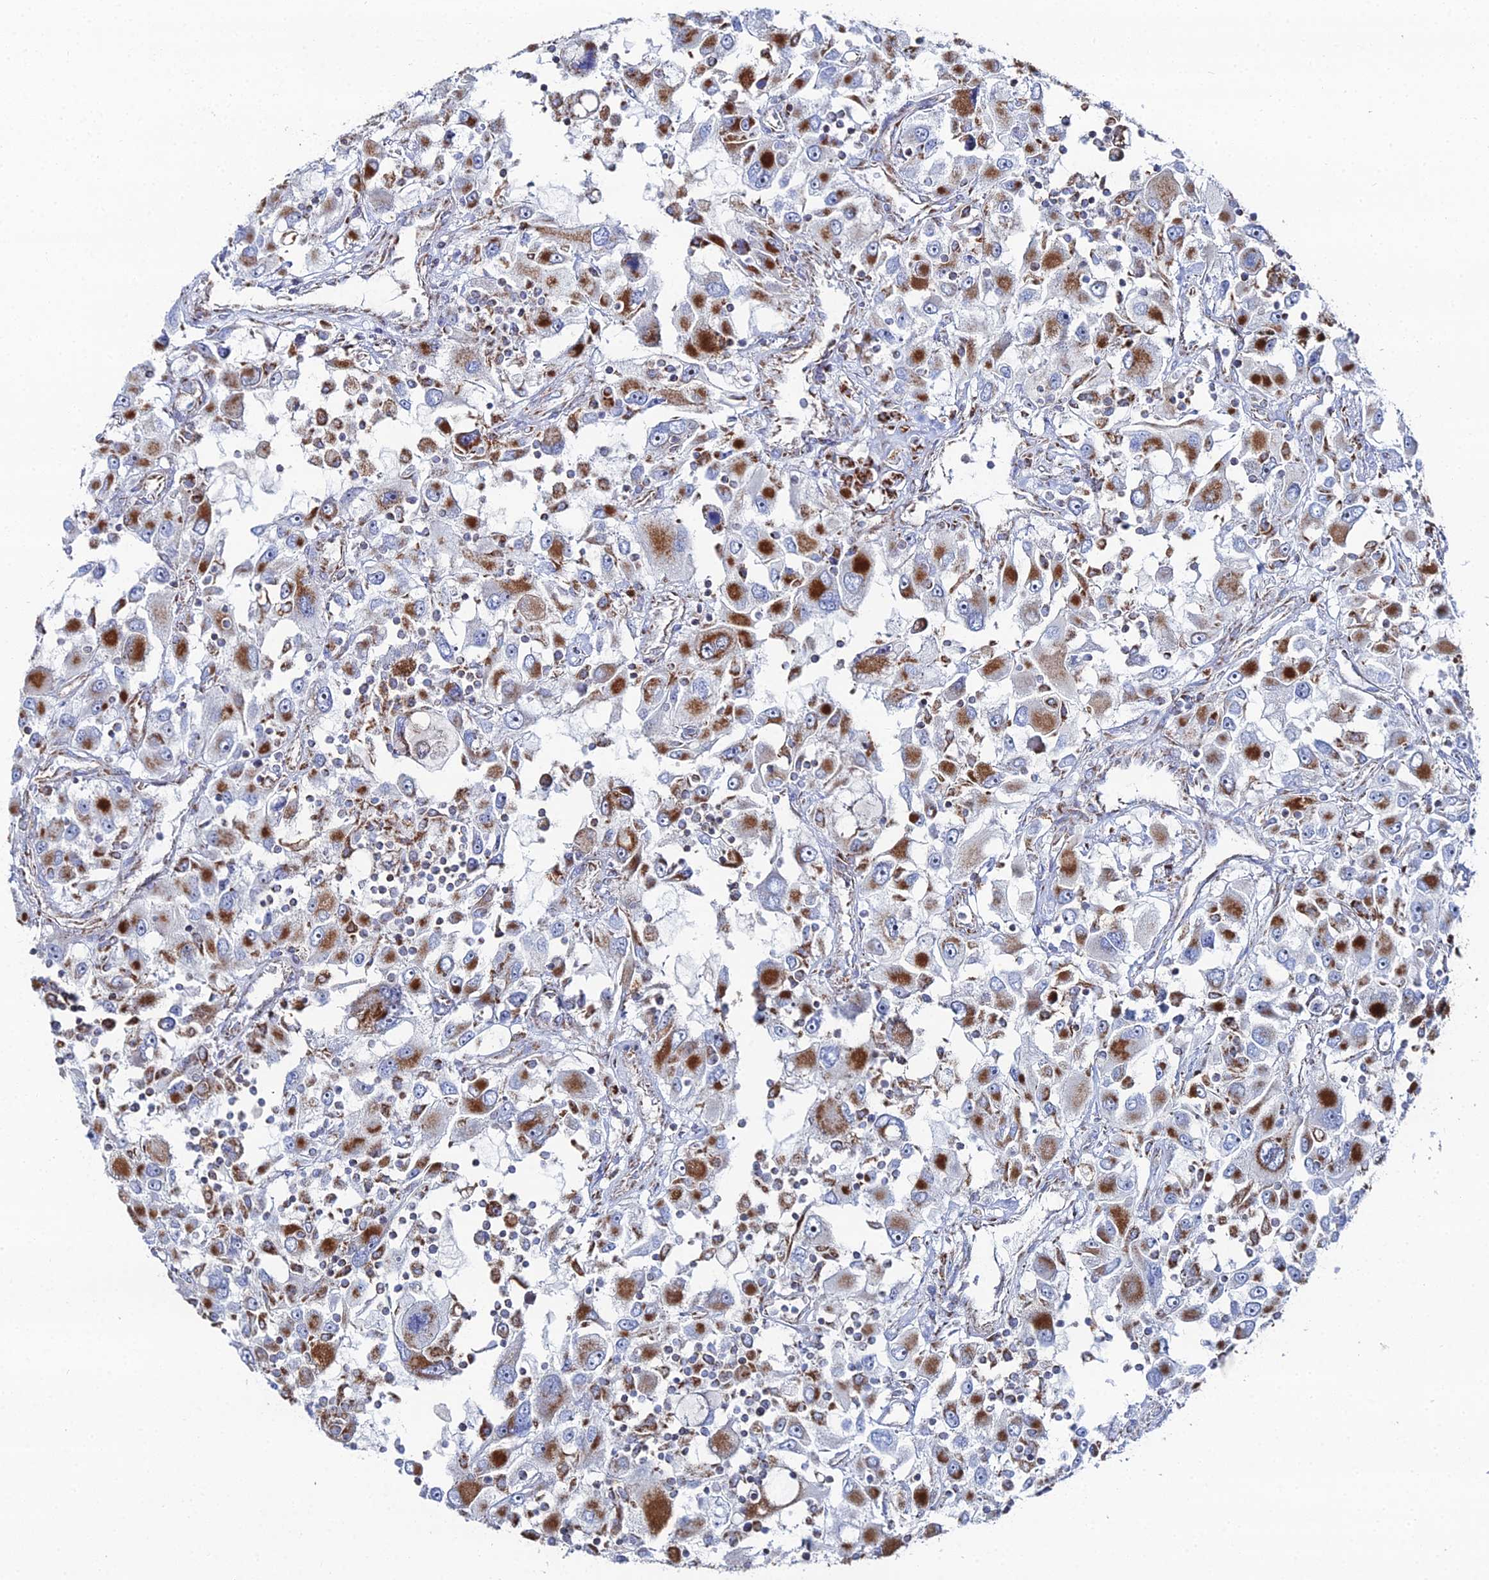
{"staining": {"intensity": "strong", "quantity": "25%-75%", "location": "cytoplasmic/membranous"}, "tissue": "renal cancer", "cell_type": "Tumor cells", "image_type": "cancer", "snomed": [{"axis": "morphology", "description": "Adenocarcinoma, NOS"}, {"axis": "topography", "description": "Kidney"}], "caption": "Renal cancer (adenocarcinoma) stained for a protein displays strong cytoplasmic/membranous positivity in tumor cells.", "gene": "MPC1", "patient": {"sex": "female", "age": 52}}